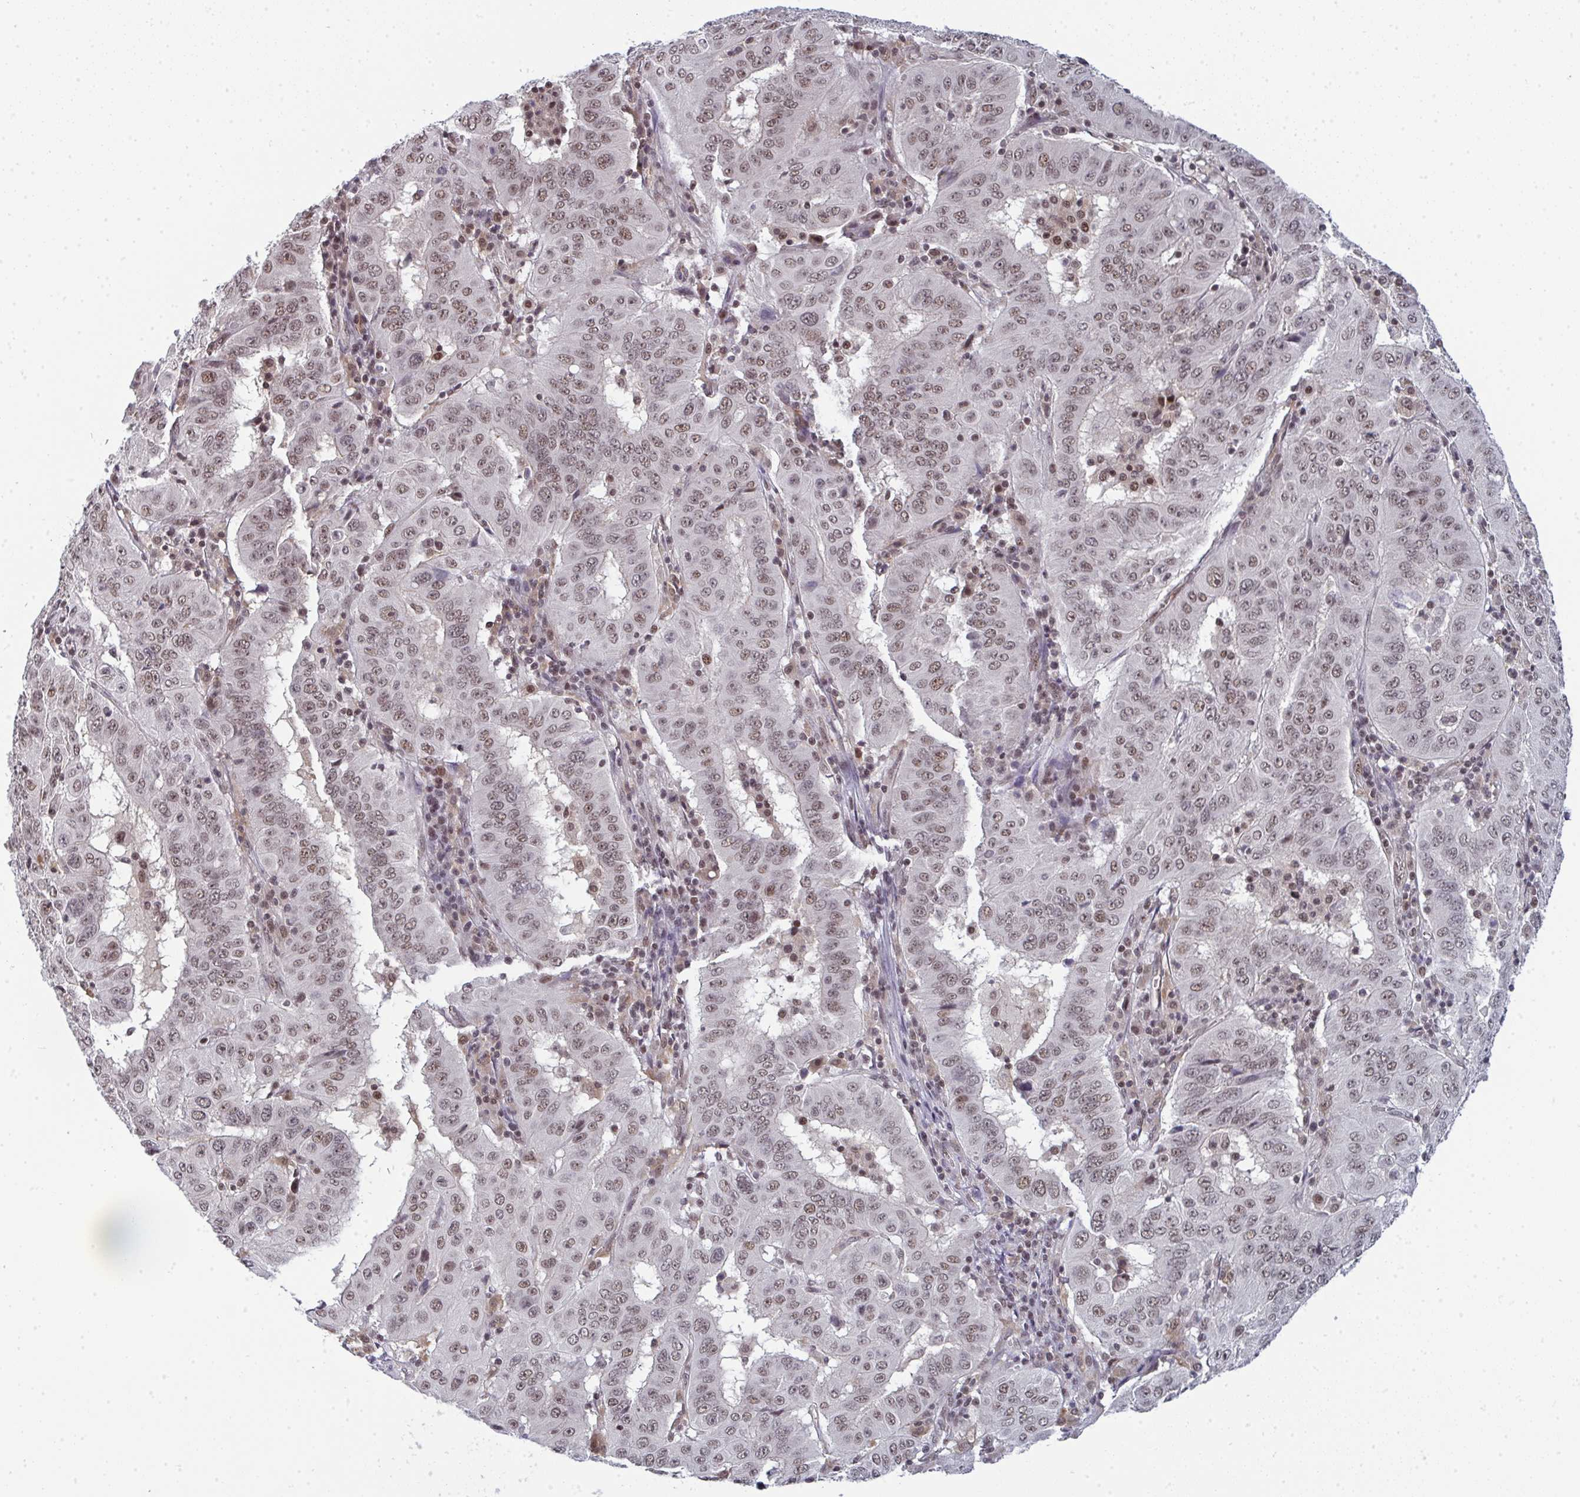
{"staining": {"intensity": "moderate", "quantity": ">75%", "location": "nuclear"}, "tissue": "pancreatic cancer", "cell_type": "Tumor cells", "image_type": "cancer", "snomed": [{"axis": "morphology", "description": "Adenocarcinoma, NOS"}, {"axis": "topography", "description": "Pancreas"}], "caption": "Human pancreatic cancer stained with a brown dye displays moderate nuclear positive staining in approximately >75% of tumor cells.", "gene": "ATF1", "patient": {"sex": "male", "age": 63}}